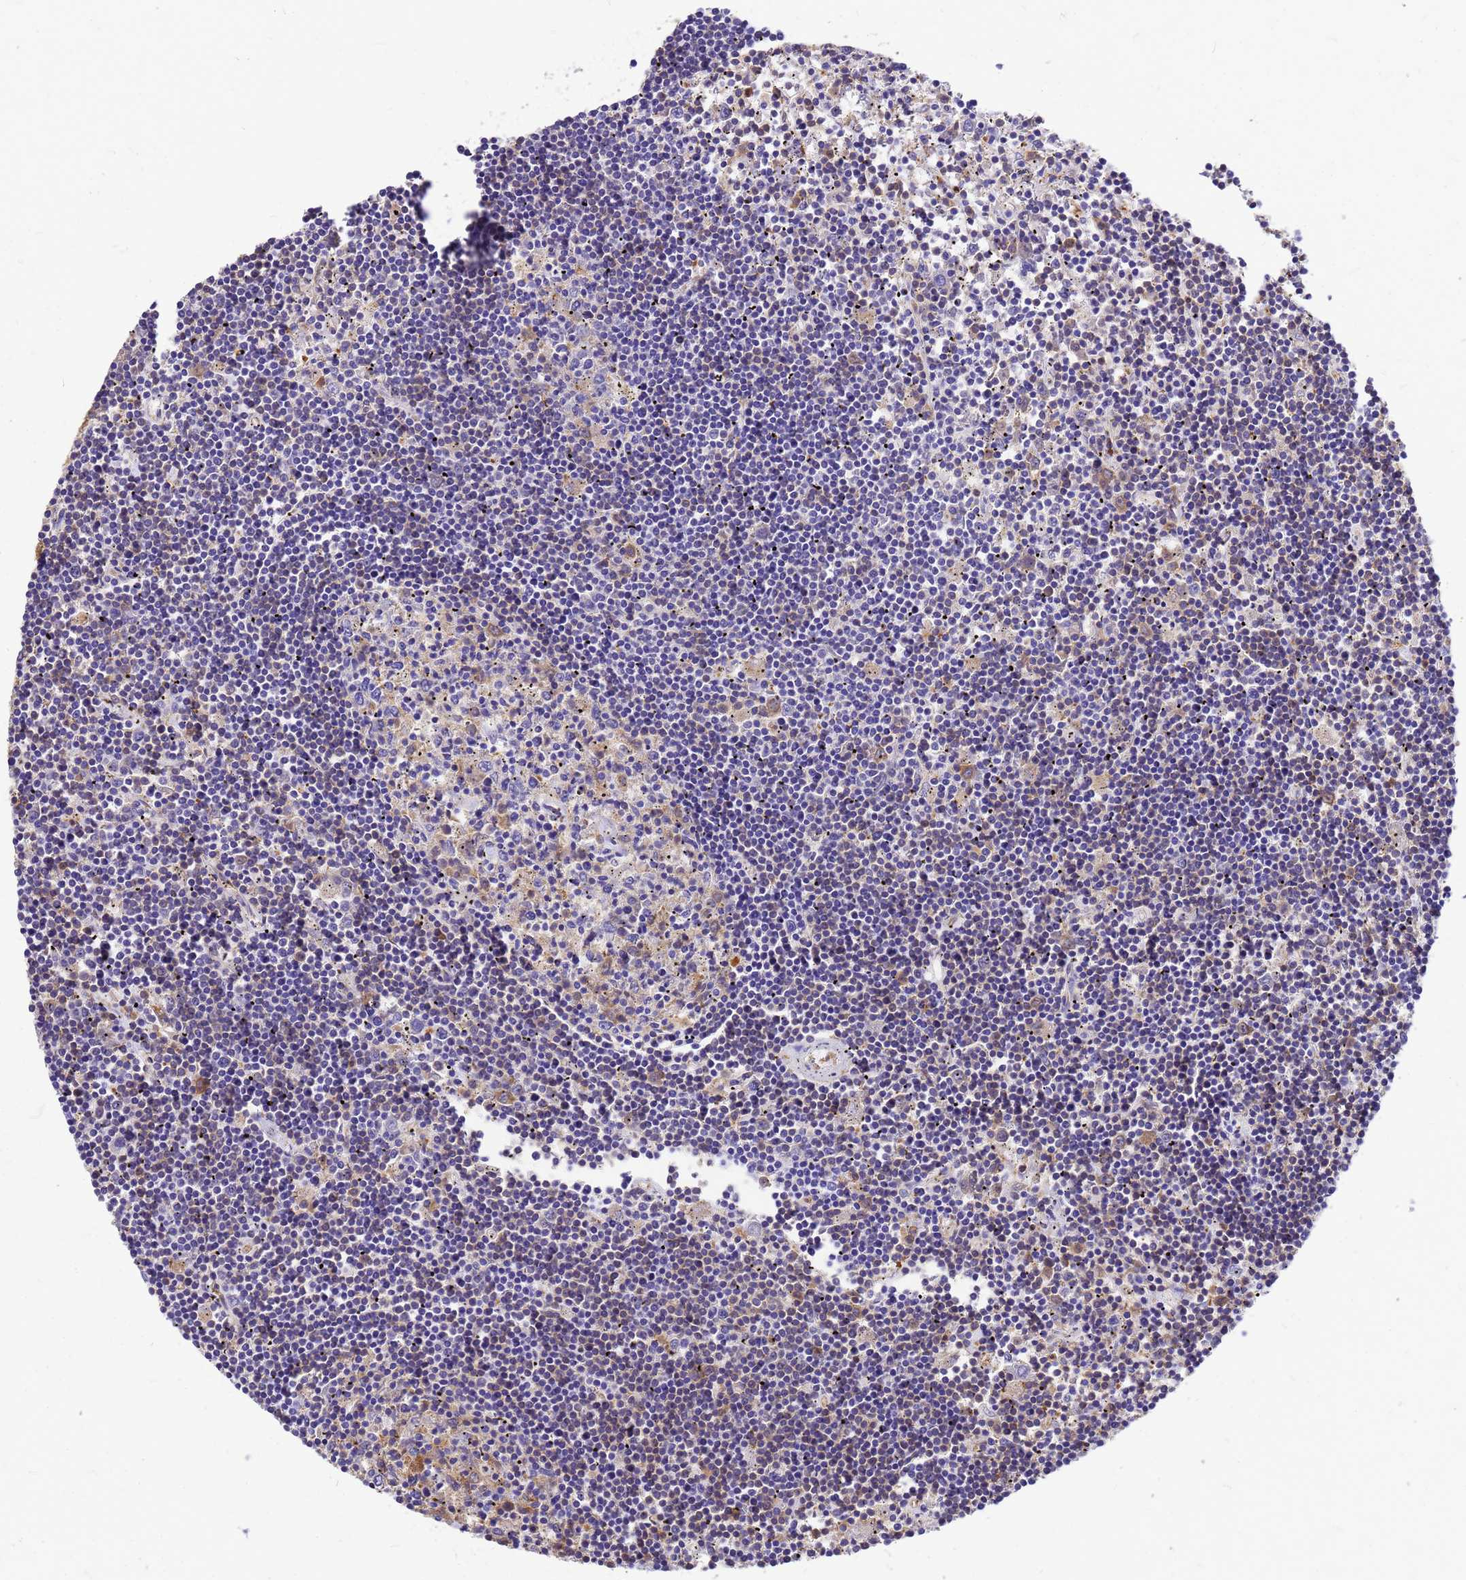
{"staining": {"intensity": "negative", "quantity": "none", "location": "none"}, "tissue": "lymphoma", "cell_type": "Tumor cells", "image_type": "cancer", "snomed": [{"axis": "morphology", "description": "Malignant lymphoma, non-Hodgkin's type, Low grade"}, {"axis": "topography", "description": "Spleen"}], "caption": "This is an immunohistochemistry (IHC) photomicrograph of human lymphoma. There is no expression in tumor cells.", "gene": "GID4", "patient": {"sex": "male", "age": 76}}